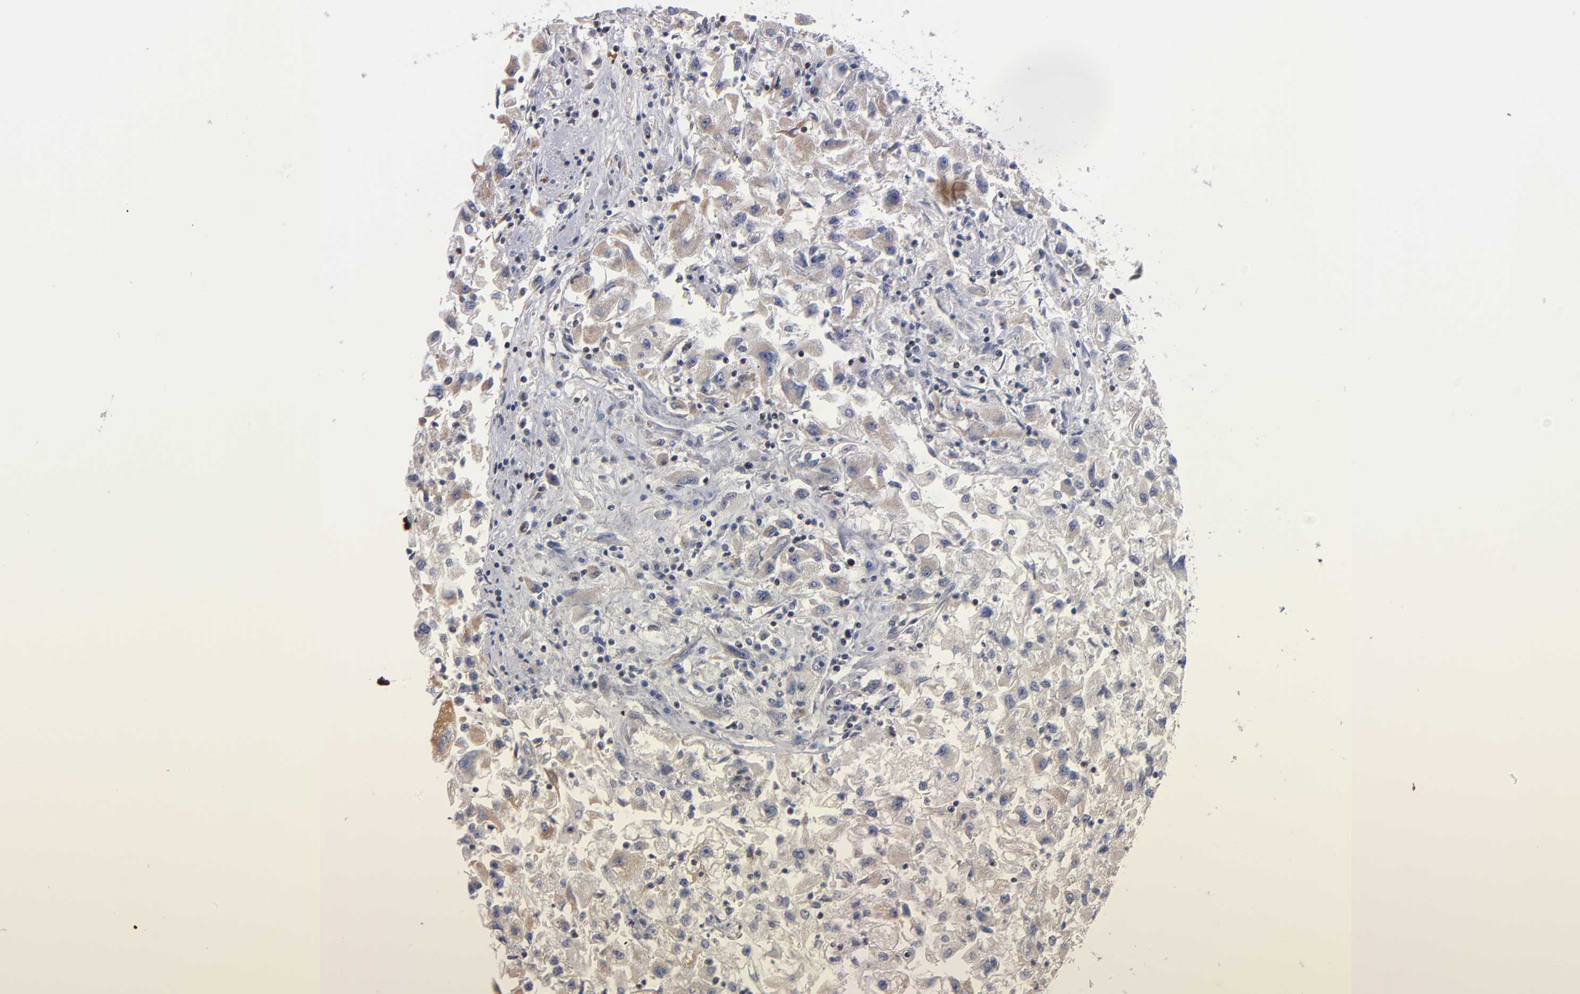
{"staining": {"intensity": "weak", "quantity": "<25%", "location": "cytoplasmic/membranous"}, "tissue": "renal cancer", "cell_type": "Tumor cells", "image_type": "cancer", "snomed": [{"axis": "morphology", "description": "Adenocarcinoma, NOS"}, {"axis": "topography", "description": "Kidney"}], "caption": "Immunohistochemistry histopathology image of renal cancer stained for a protein (brown), which demonstrates no expression in tumor cells.", "gene": "ODF2", "patient": {"sex": "male", "age": 59}}